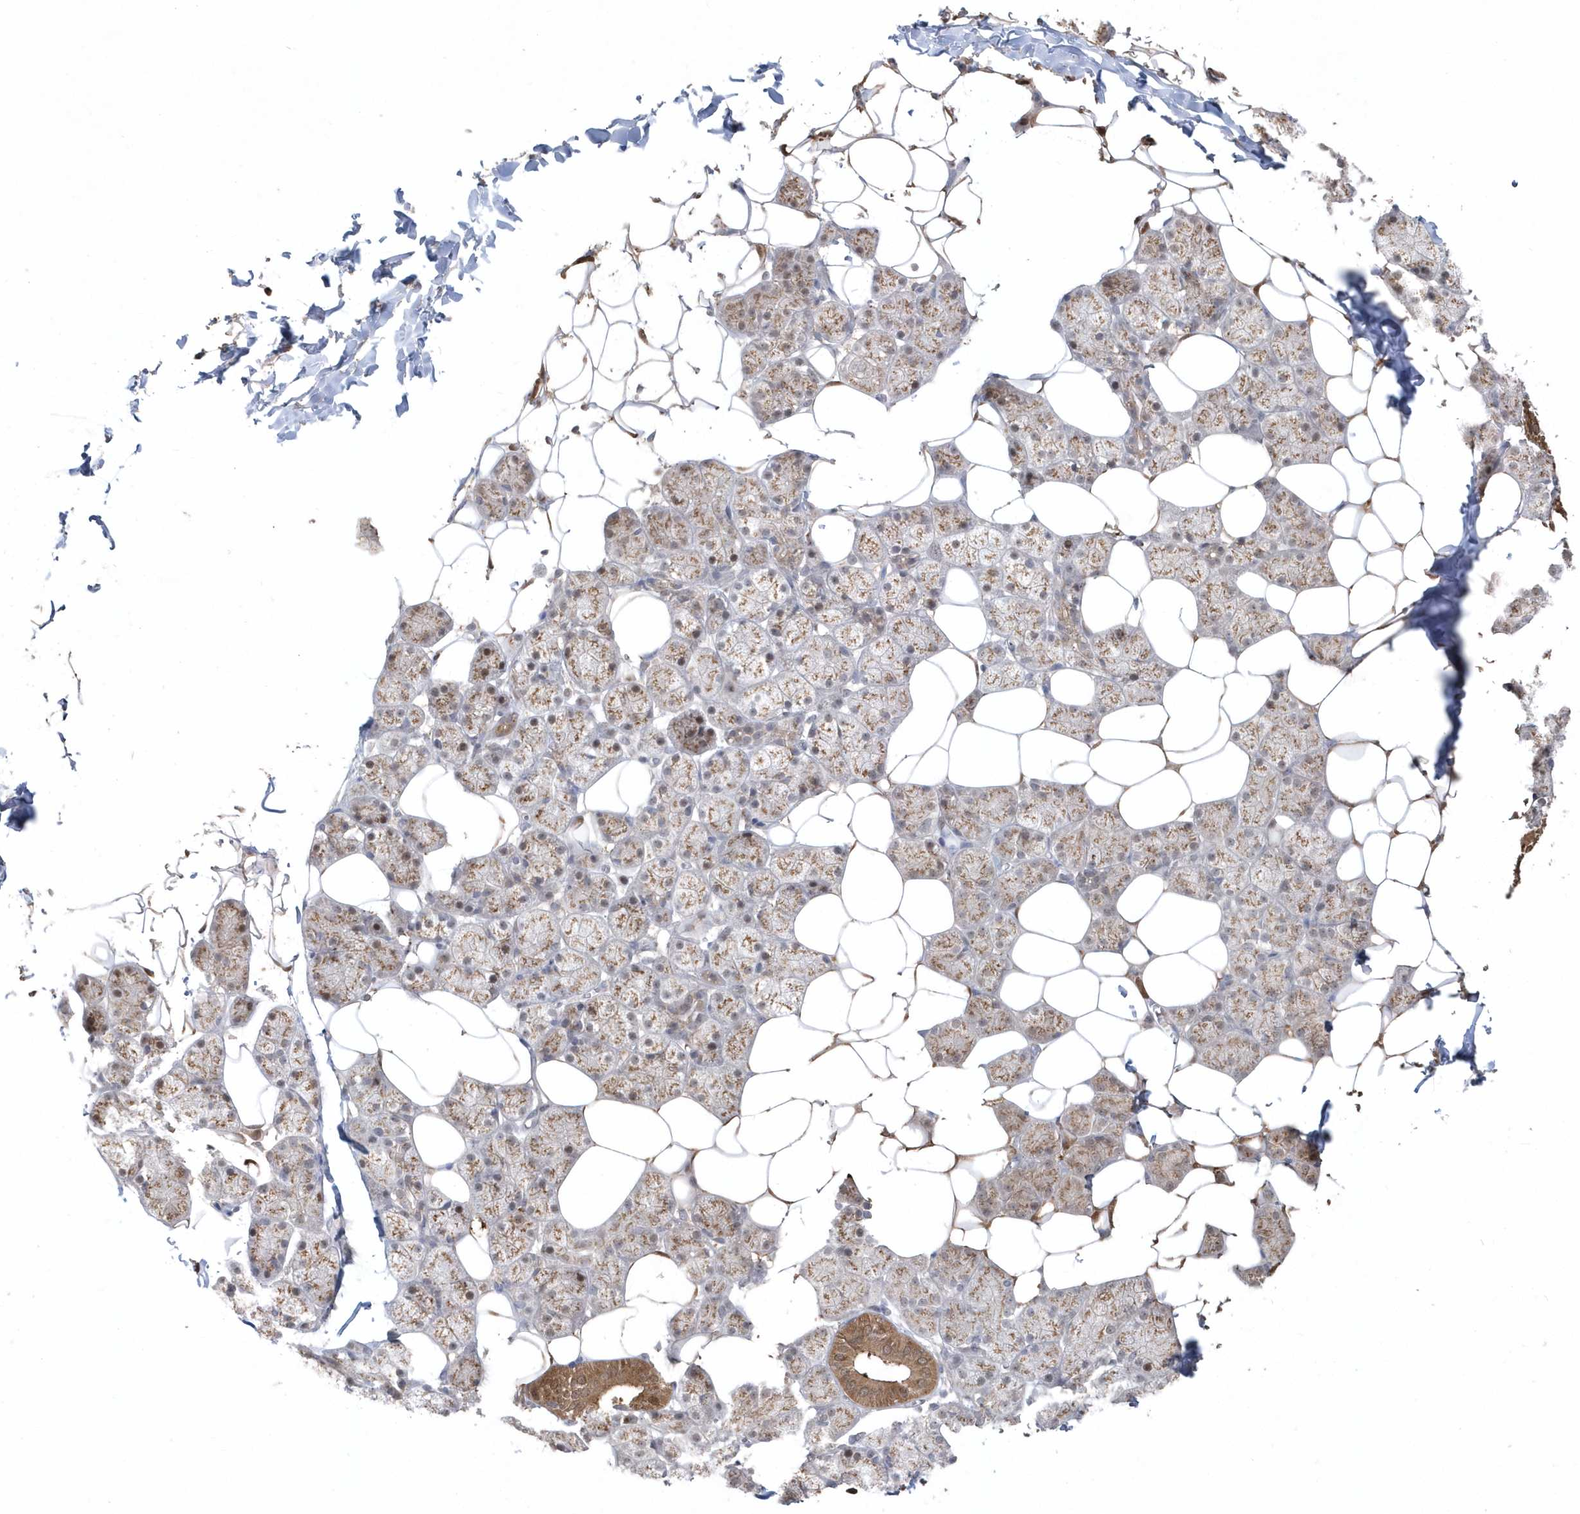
{"staining": {"intensity": "moderate", "quantity": "25%-75%", "location": "cytoplasmic/membranous"}, "tissue": "salivary gland", "cell_type": "Glandular cells", "image_type": "normal", "snomed": [{"axis": "morphology", "description": "Normal tissue, NOS"}, {"axis": "topography", "description": "Salivary gland"}], "caption": "The histopathology image shows immunohistochemical staining of unremarkable salivary gland. There is moderate cytoplasmic/membranous expression is appreciated in approximately 25%-75% of glandular cells.", "gene": "GEMIN6", "patient": {"sex": "female", "age": 33}}